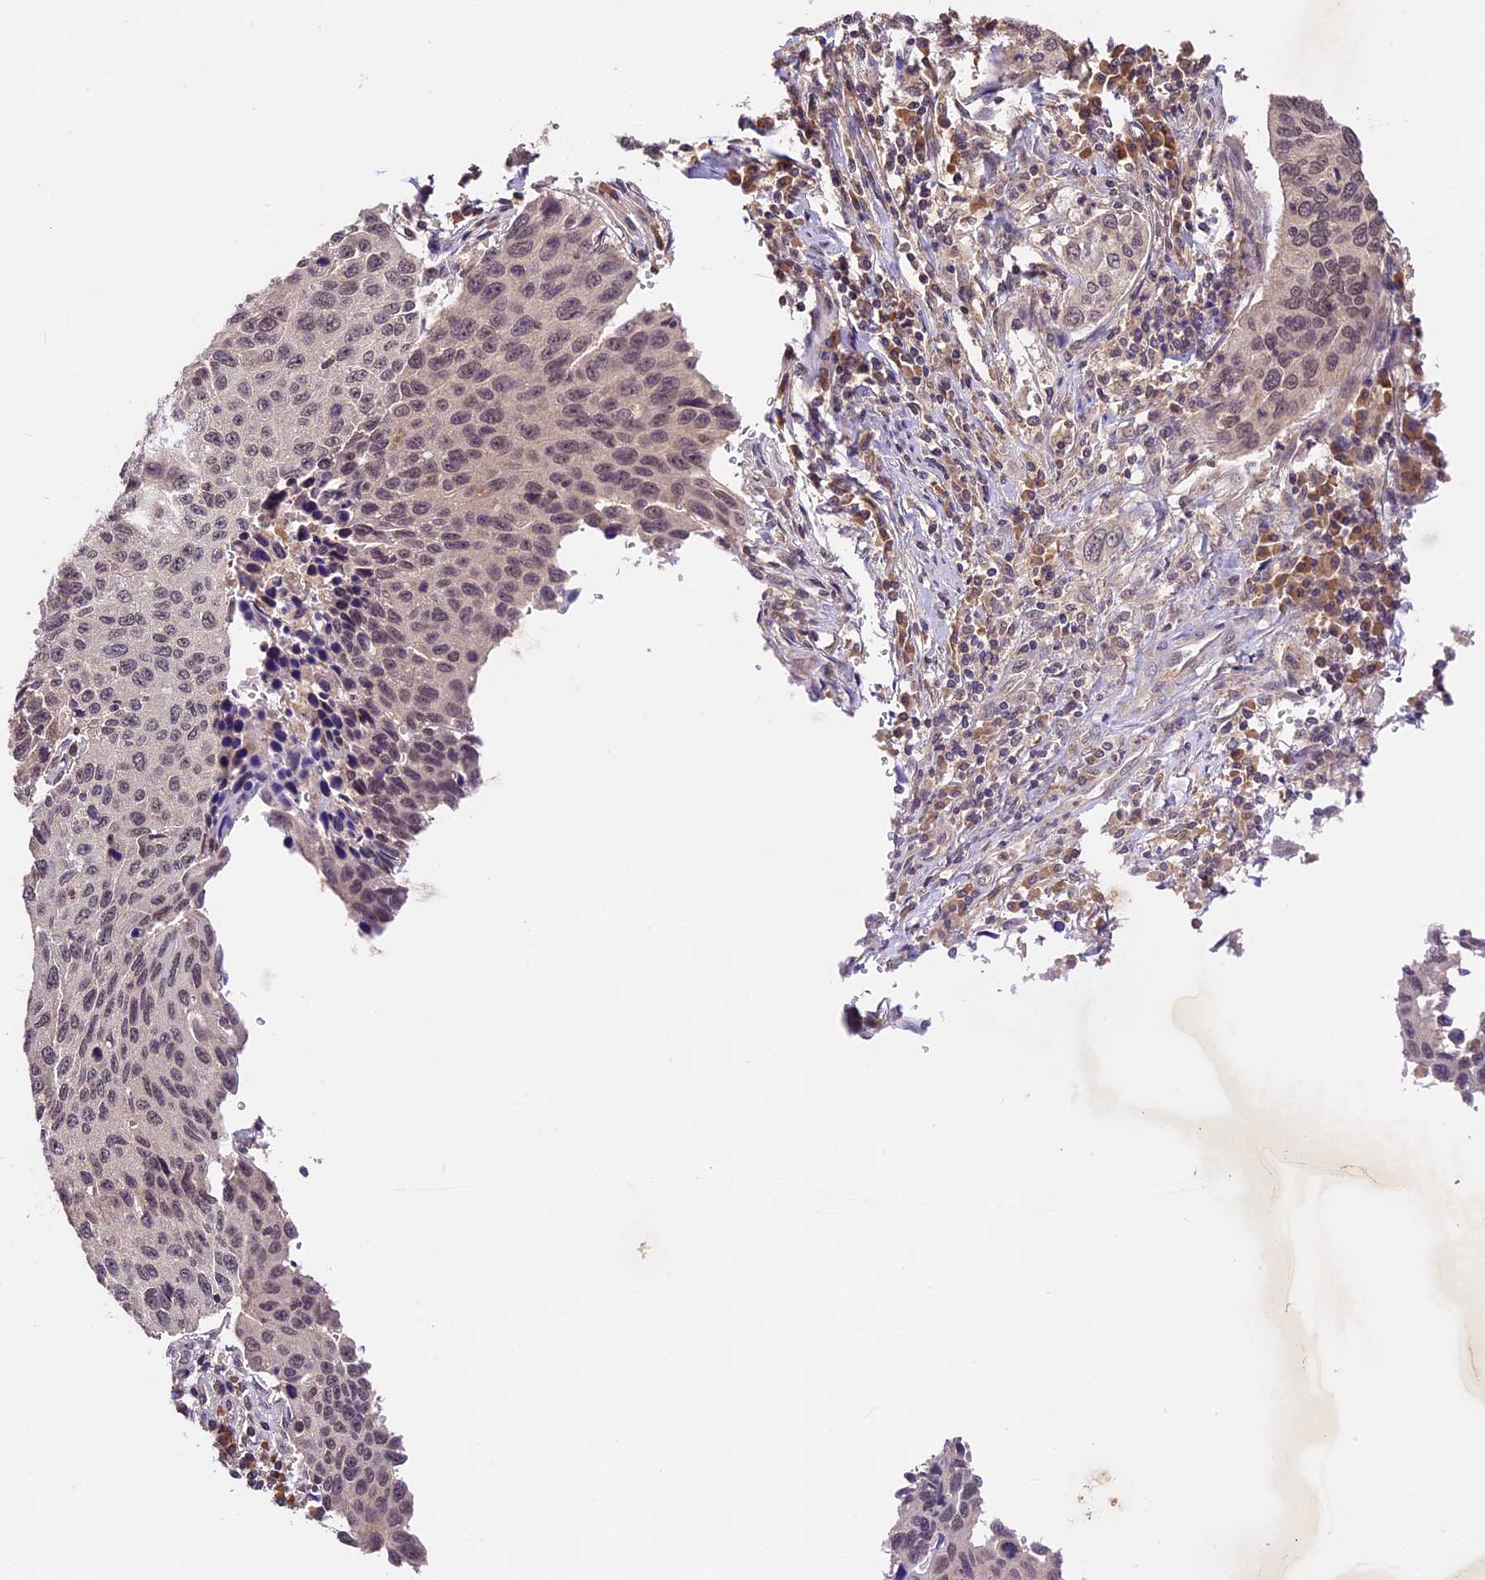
{"staining": {"intensity": "weak", "quantity": "25%-75%", "location": "nuclear"}, "tissue": "cervical cancer", "cell_type": "Tumor cells", "image_type": "cancer", "snomed": [{"axis": "morphology", "description": "Squamous cell carcinoma, NOS"}, {"axis": "topography", "description": "Cervix"}], "caption": "A histopathology image showing weak nuclear staining in approximately 25%-75% of tumor cells in cervical cancer (squamous cell carcinoma), as visualized by brown immunohistochemical staining.", "gene": "ATP10A", "patient": {"sex": "female", "age": 53}}